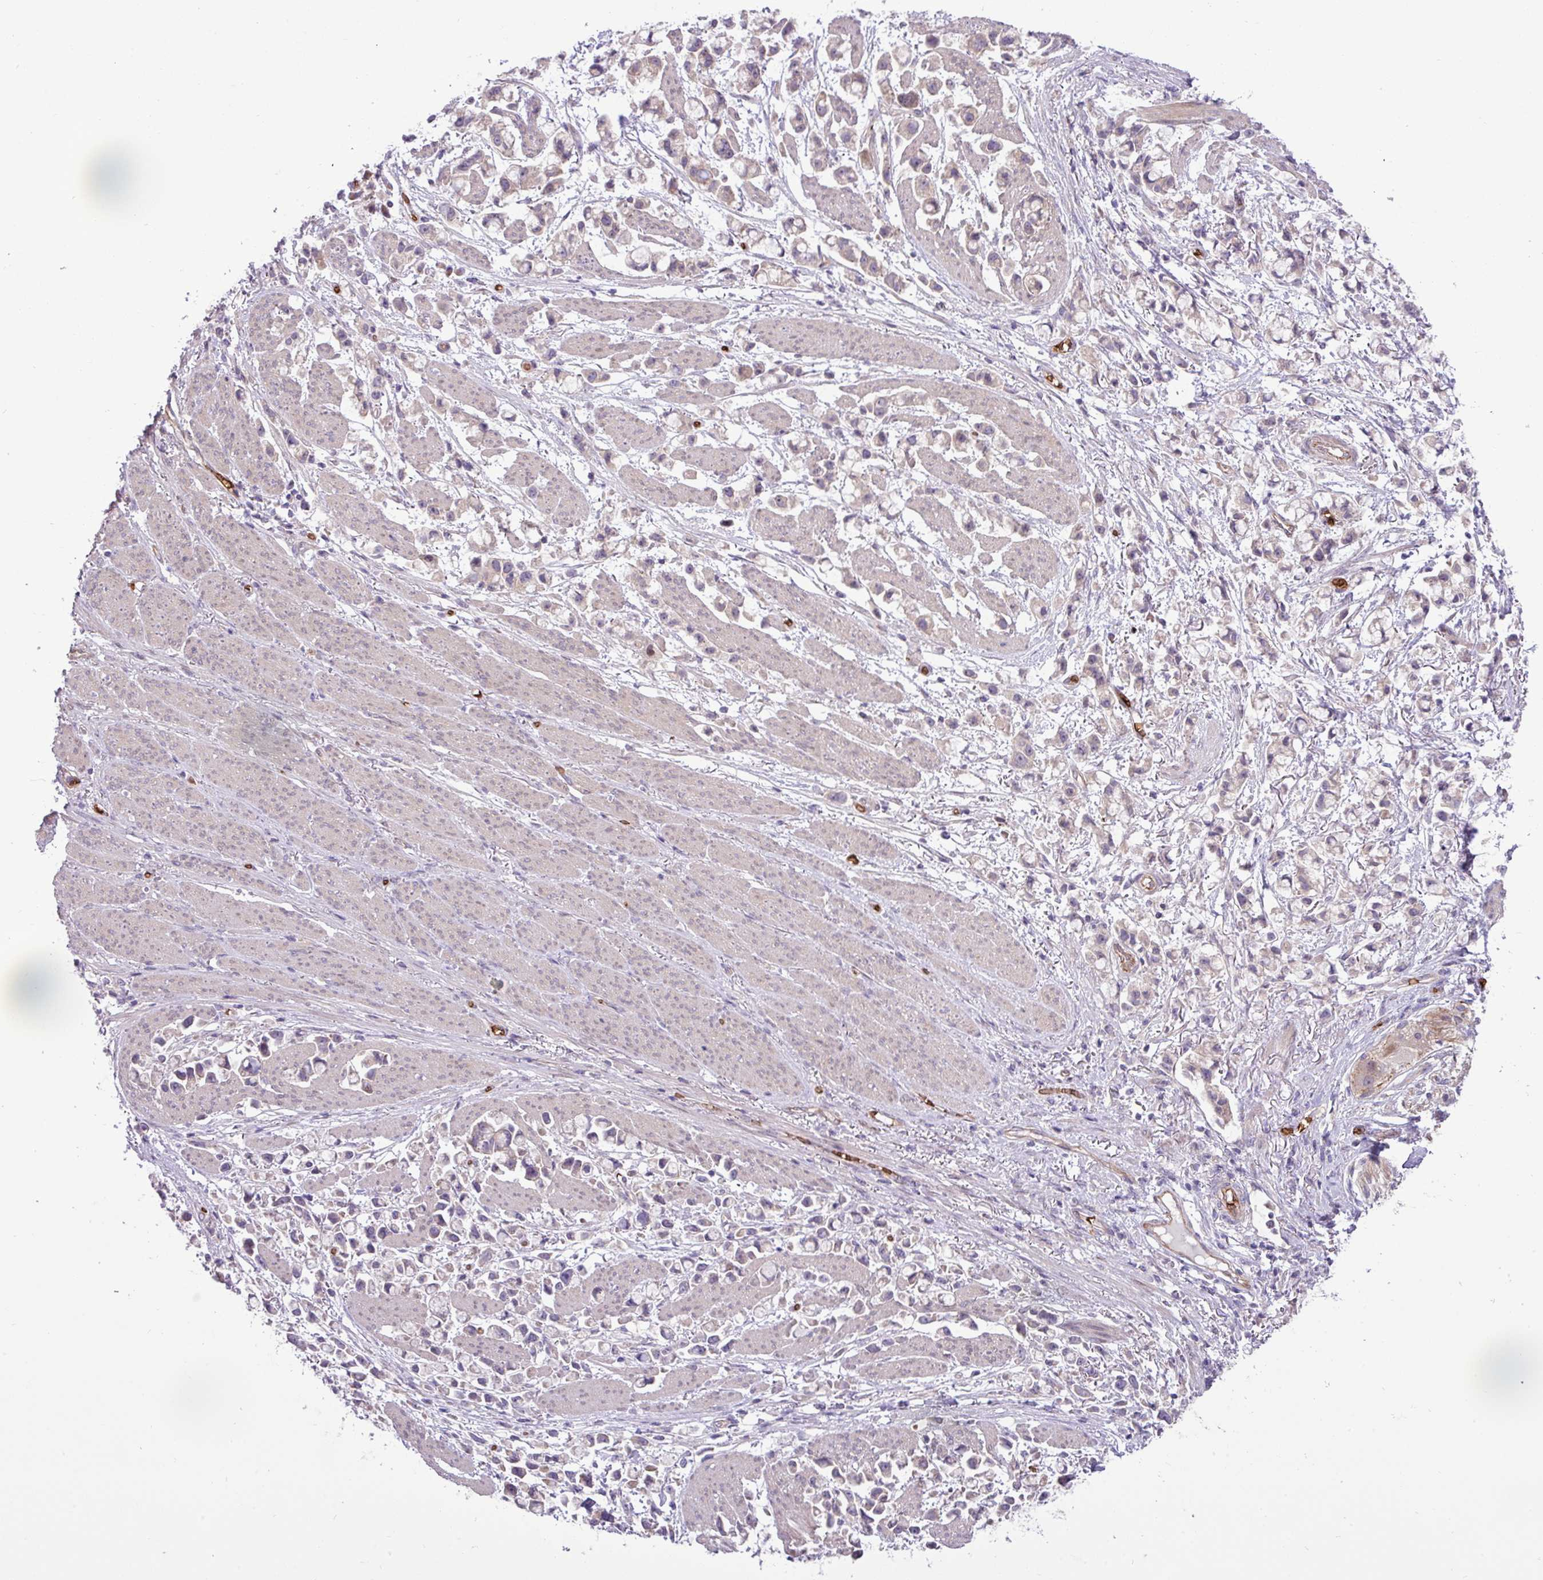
{"staining": {"intensity": "weak", "quantity": "25%-75%", "location": "cytoplasmic/membranous"}, "tissue": "stomach cancer", "cell_type": "Tumor cells", "image_type": "cancer", "snomed": [{"axis": "morphology", "description": "Adenocarcinoma, NOS"}, {"axis": "topography", "description": "Stomach"}], "caption": "An immunohistochemistry (IHC) photomicrograph of neoplastic tissue is shown. Protein staining in brown highlights weak cytoplasmic/membranous positivity in stomach cancer within tumor cells.", "gene": "RAD21L1", "patient": {"sex": "female", "age": 81}}